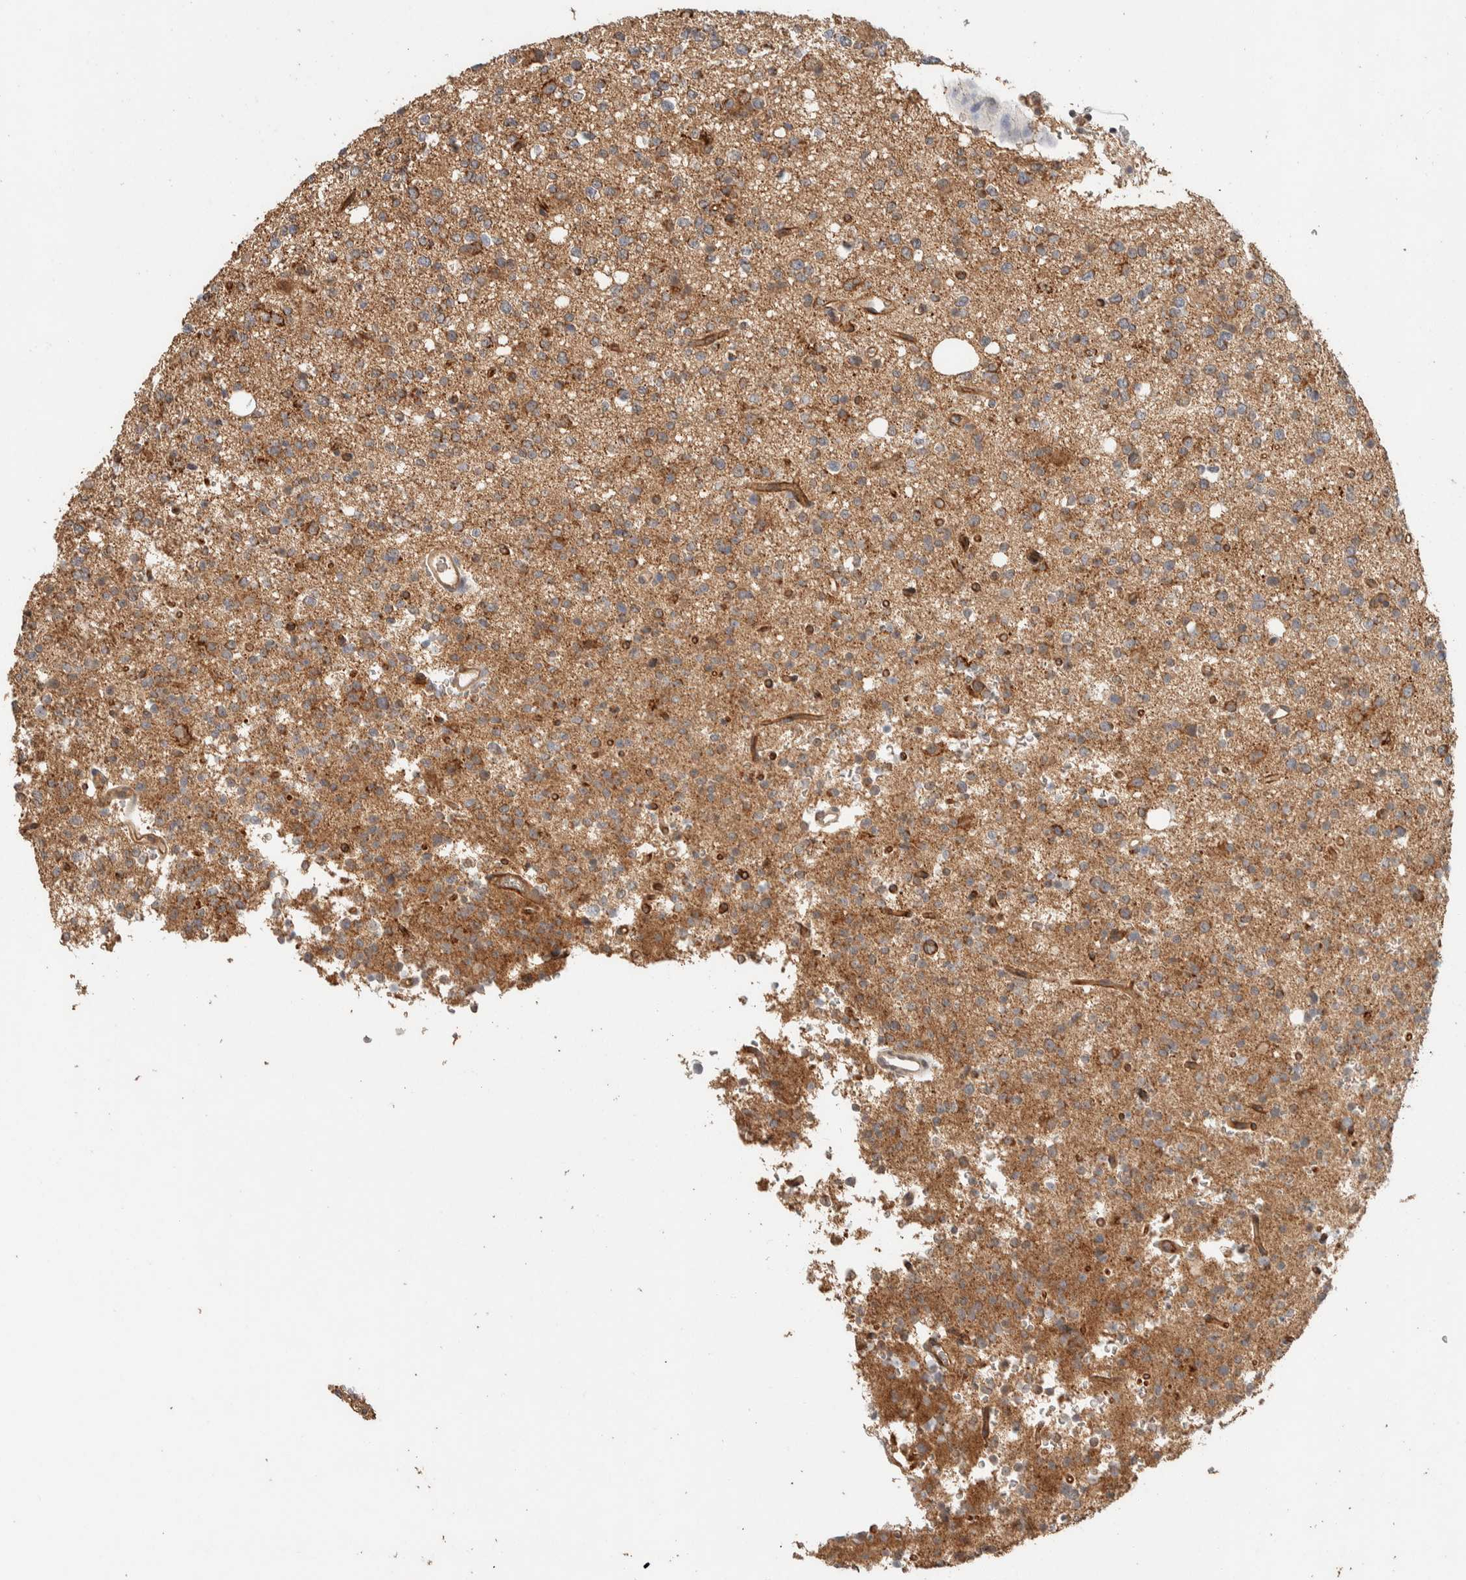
{"staining": {"intensity": "moderate", "quantity": ">75%", "location": "cytoplasmic/membranous"}, "tissue": "glioma", "cell_type": "Tumor cells", "image_type": "cancer", "snomed": [{"axis": "morphology", "description": "Glioma, malignant, High grade"}, {"axis": "topography", "description": "Brain"}], "caption": "Brown immunohistochemical staining in glioma reveals moderate cytoplasmic/membranous staining in approximately >75% of tumor cells. Ihc stains the protein in brown and the nuclei are stained blue.", "gene": "ZNF567", "patient": {"sex": "female", "age": 62}}